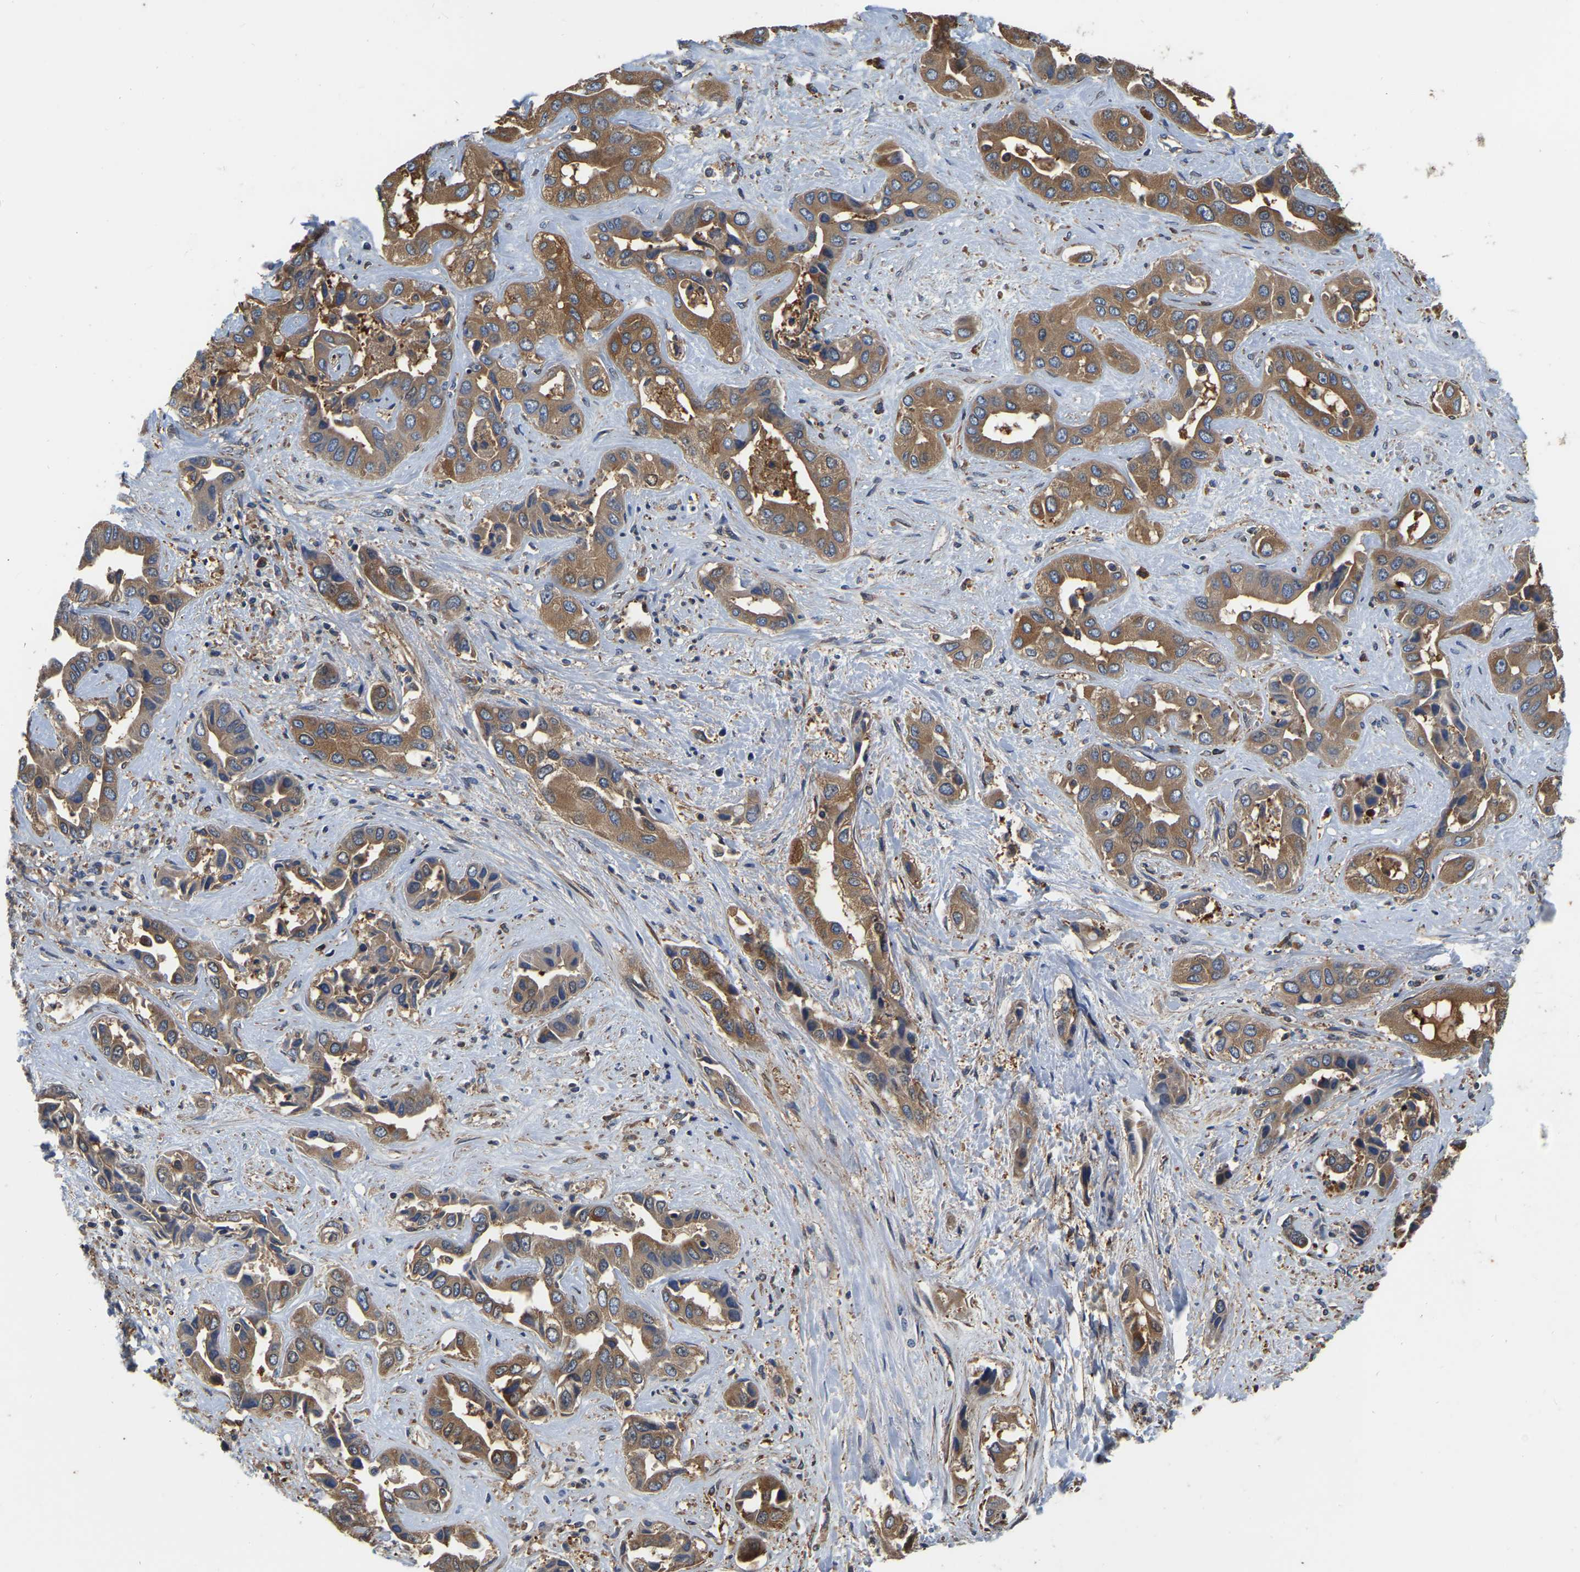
{"staining": {"intensity": "moderate", "quantity": ">75%", "location": "cytoplasmic/membranous"}, "tissue": "liver cancer", "cell_type": "Tumor cells", "image_type": "cancer", "snomed": [{"axis": "morphology", "description": "Cholangiocarcinoma"}, {"axis": "topography", "description": "Liver"}], "caption": "Tumor cells reveal medium levels of moderate cytoplasmic/membranous positivity in approximately >75% of cells in human liver cancer. The staining is performed using DAB (3,3'-diaminobenzidine) brown chromogen to label protein expression. The nuclei are counter-stained blue using hematoxylin.", "gene": "GARS1", "patient": {"sex": "female", "age": 52}}